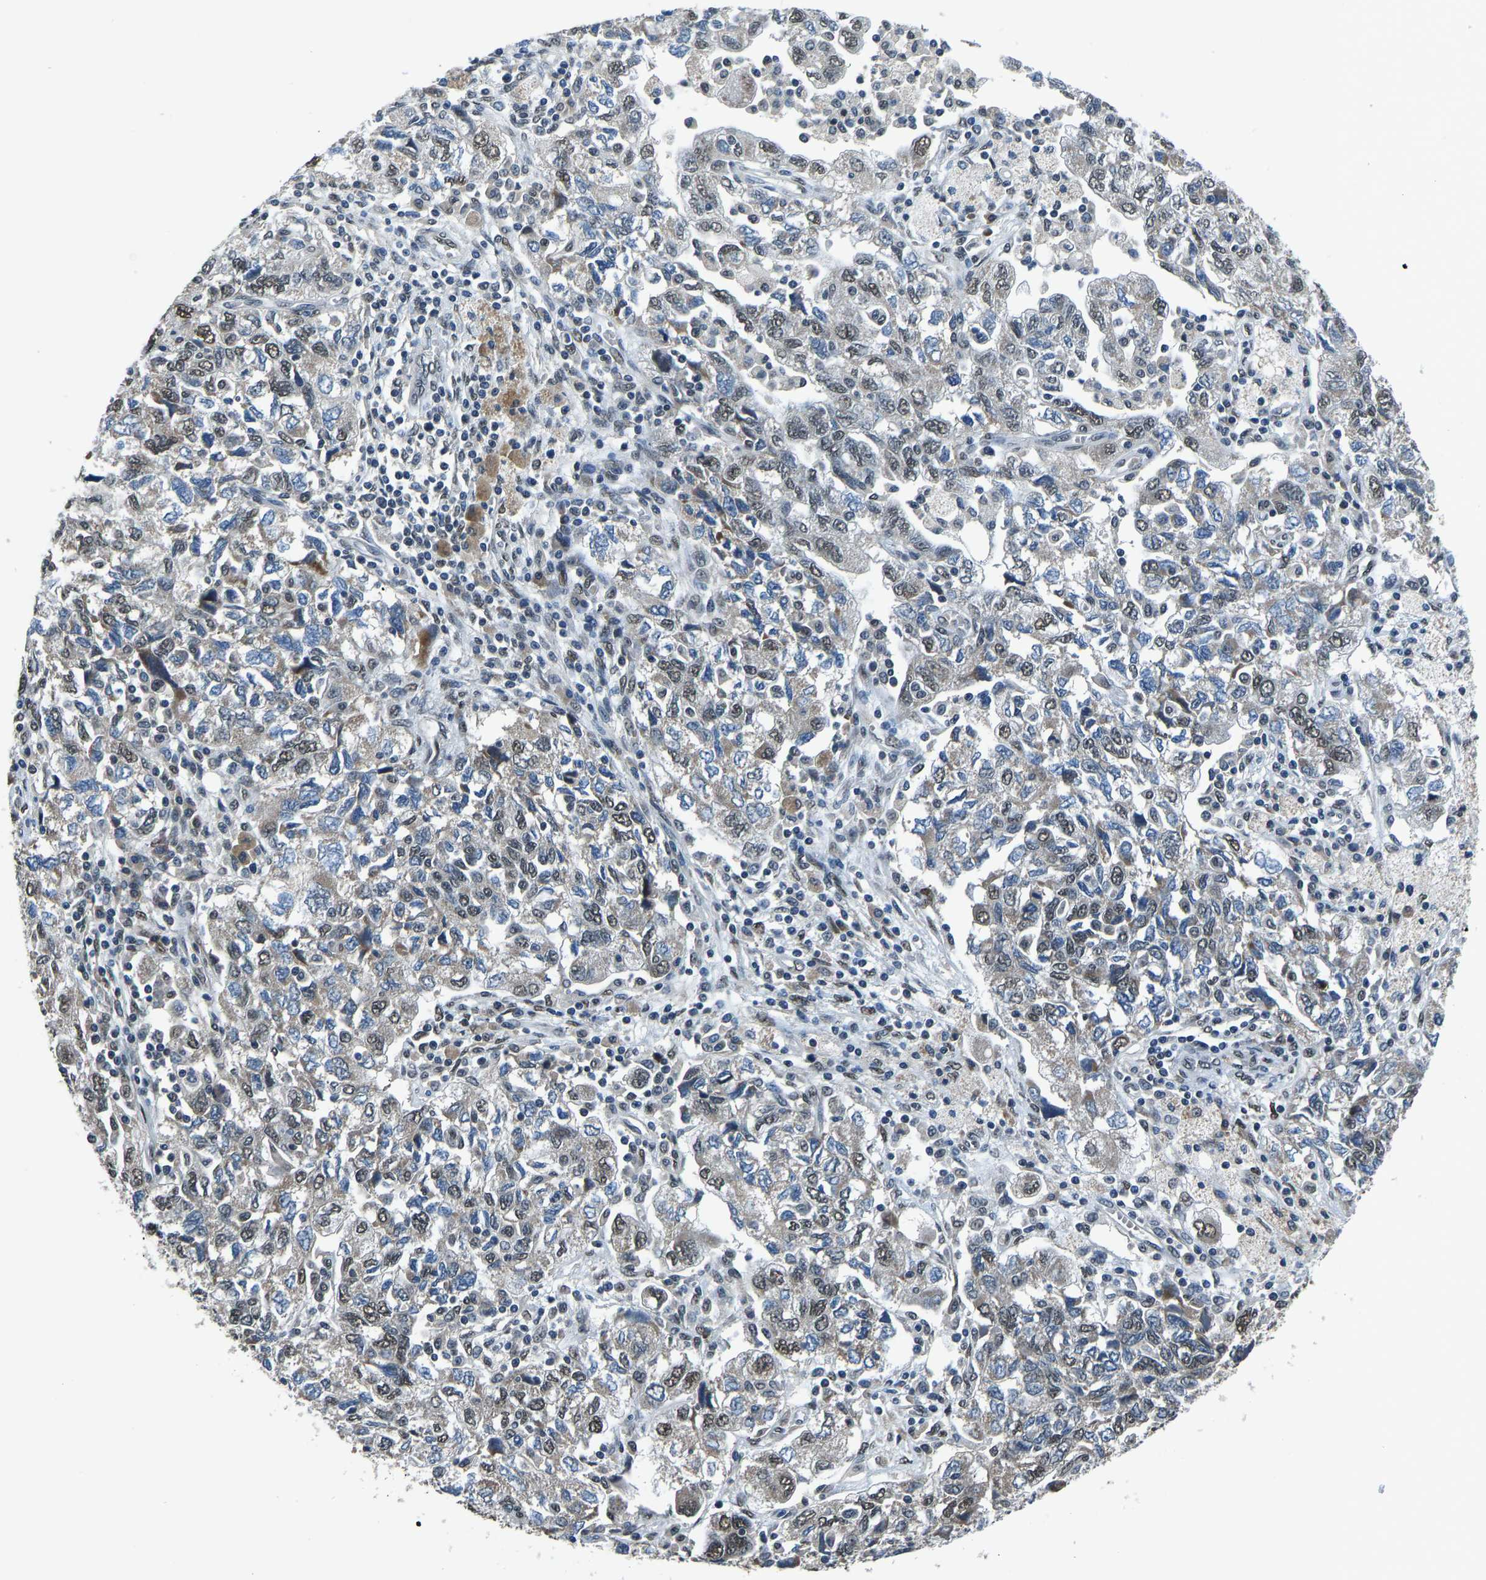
{"staining": {"intensity": "weak", "quantity": "25%-75%", "location": "cytoplasmic/membranous,nuclear"}, "tissue": "ovarian cancer", "cell_type": "Tumor cells", "image_type": "cancer", "snomed": [{"axis": "morphology", "description": "Carcinoma, NOS"}, {"axis": "morphology", "description": "Cystadenocarcinoma, serous, NOS"}, {"axis": "topography", "description": "Ovary"}], "caption": "Tumor cells exhibit low levels of weak cytoplasmic/membranous and nuclear positivity in about 25%-75% of cells in ovarian cancer. (DAB (3,3'-diaminobenzidine) IHC with brightfield microscopy, high magnification).", "gene": "FOS", "patient": {"sex": "female", "age": 69}}